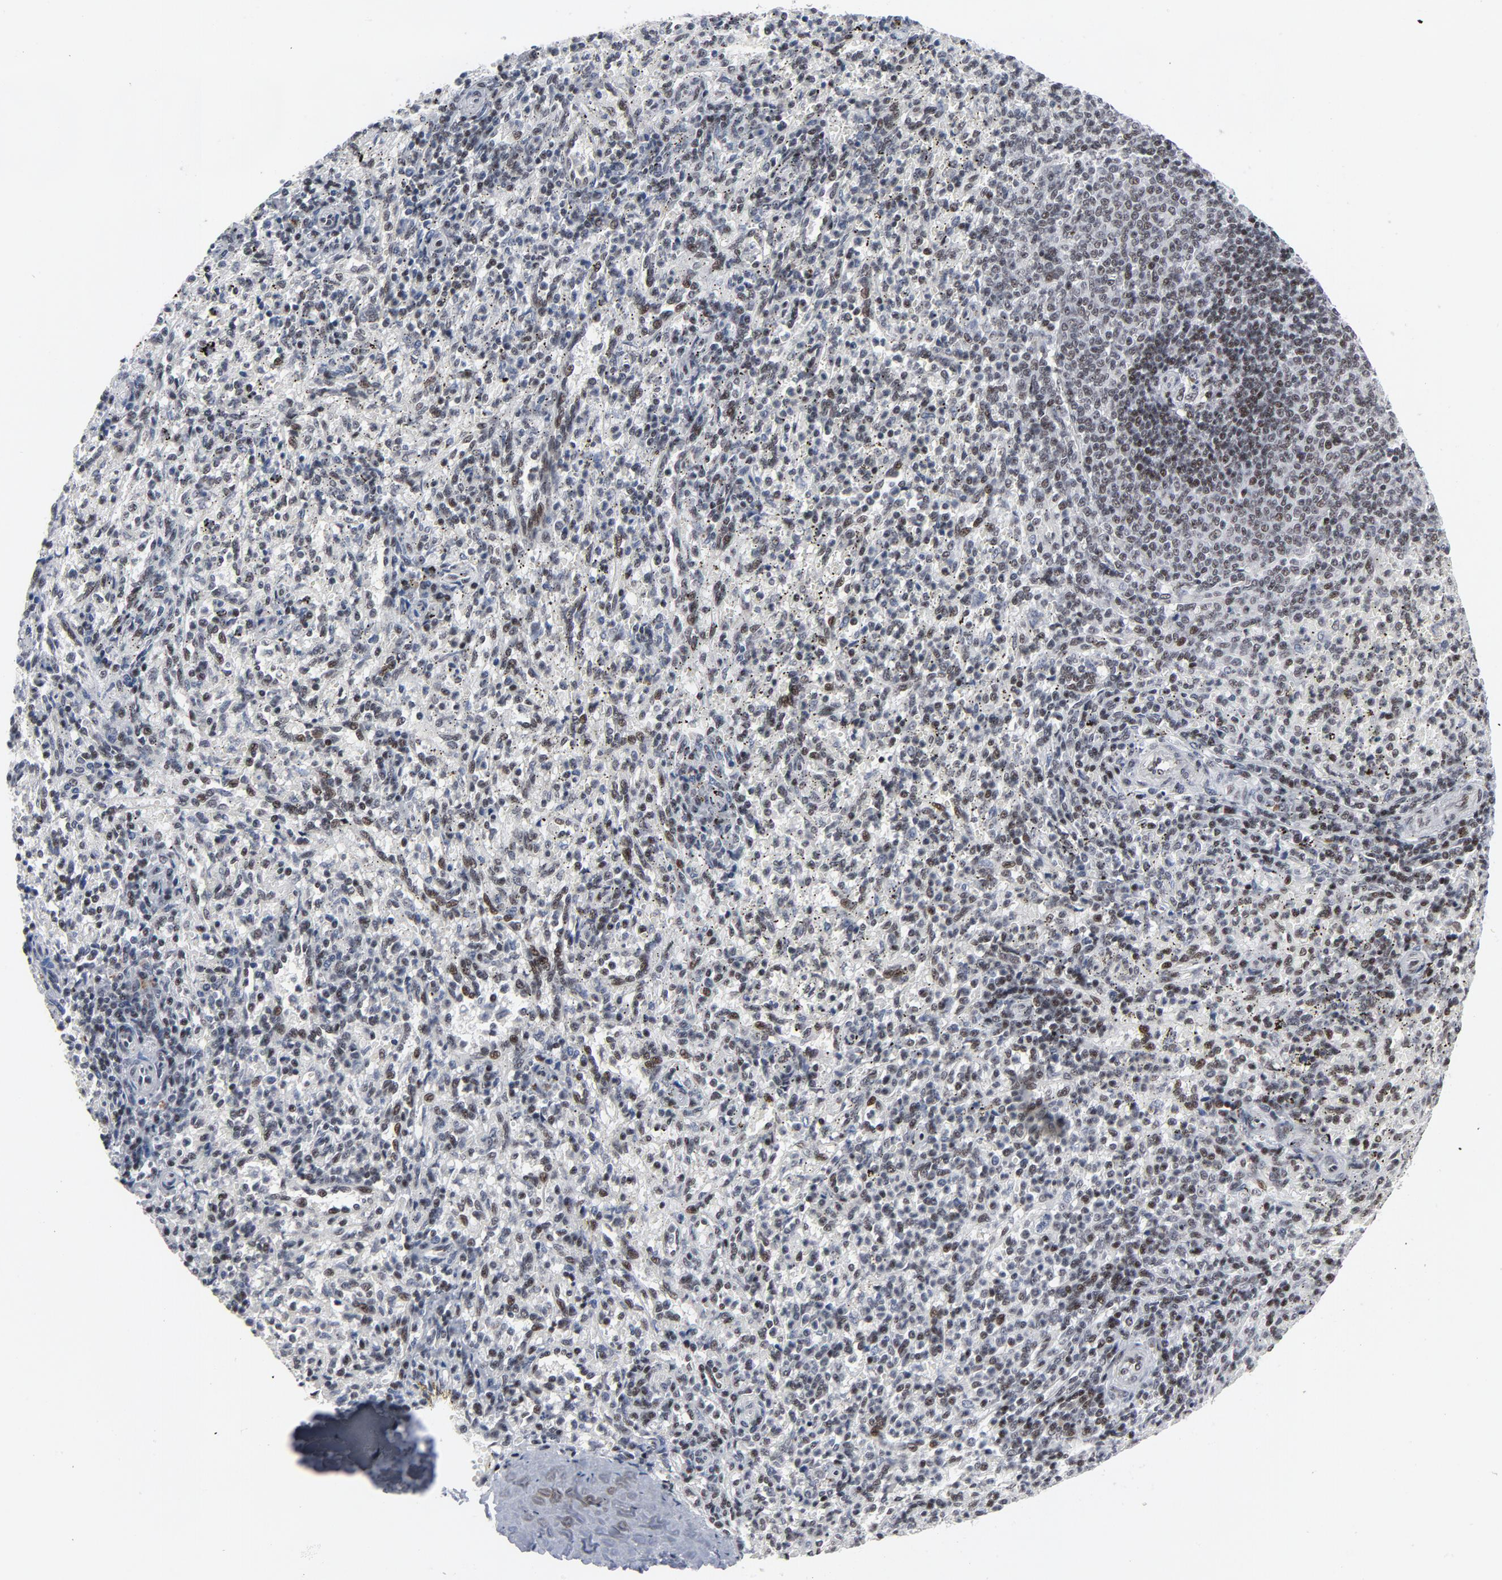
{"staining": {"intensity": "weak", "quantity": "25%-75%", "location": "nuclear"}, "tissue": "spleen", "cell_type": "Cells in red pulp", "image_type": "normal", "snomed": [{"axis": "morphology", "description": "Normal tissue, NOS"}, {"axis": "topography", "description": "Spleen"}], "caption": "IHC image of normal spleen: human spleen stained using IHC reveals low levels of weak protein expression localized specifically in the nuclear of cells in red pulp, appearing as a nuclear brown color.", "gene": "GABPA", "patient": {"sex": "female", "age": 10}}